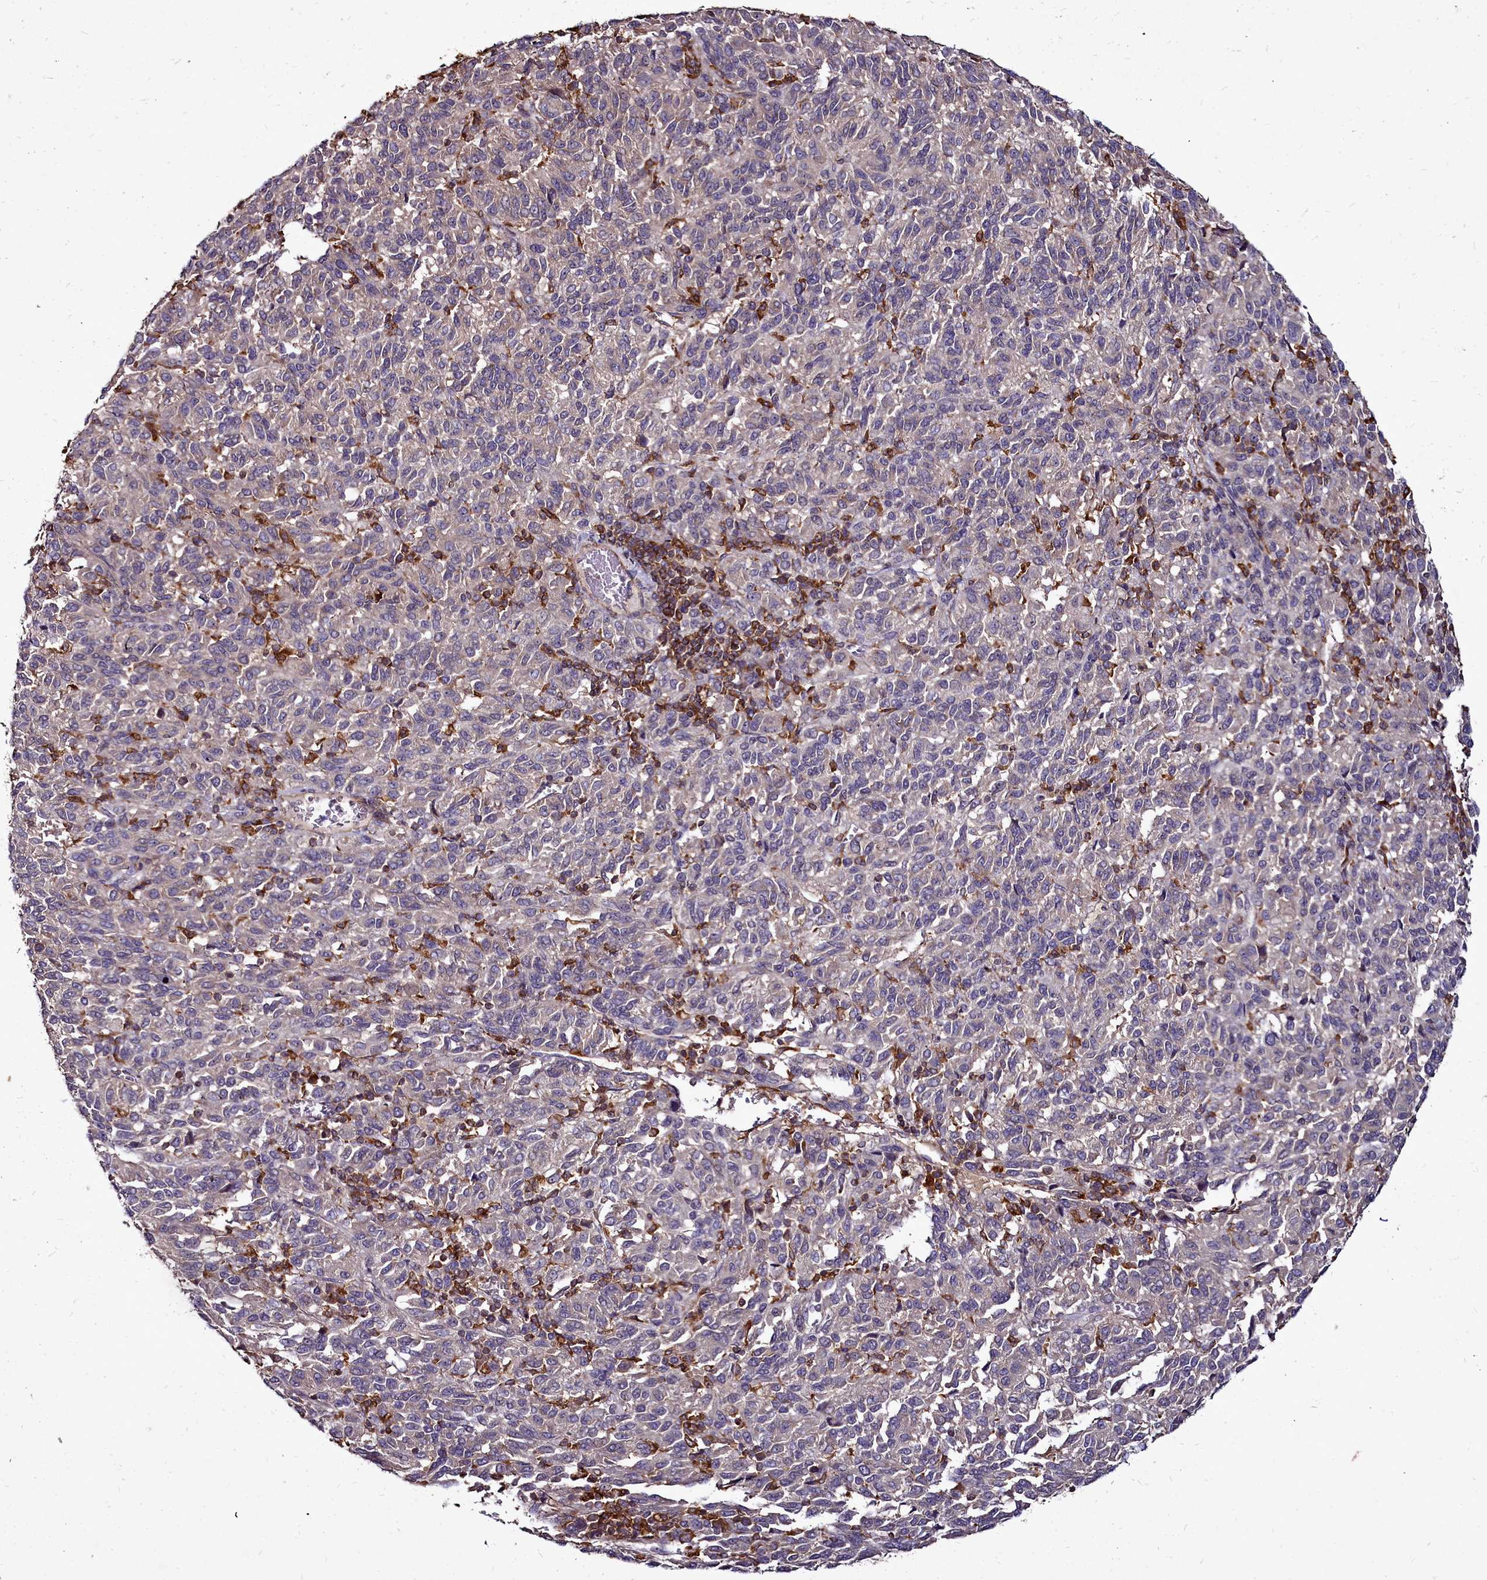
{"staining": {"intensity": "negative", "quantity": "none", "location": "none"}, "tissue": "melanoma", "cell_type": "Tumor cells", "image_type": "cancer", "snomed": [{"axis": "morphology", "description": "Malignant melanoma, Metastatic site"}, {"axis": "topography", "description": "Lung"}], "caption": "Tumor cells show no significant expression in malignant melanoma (metastatic site).", "gene": "NCKAP1L", "patient": {"sex": "male", "age": 64}}